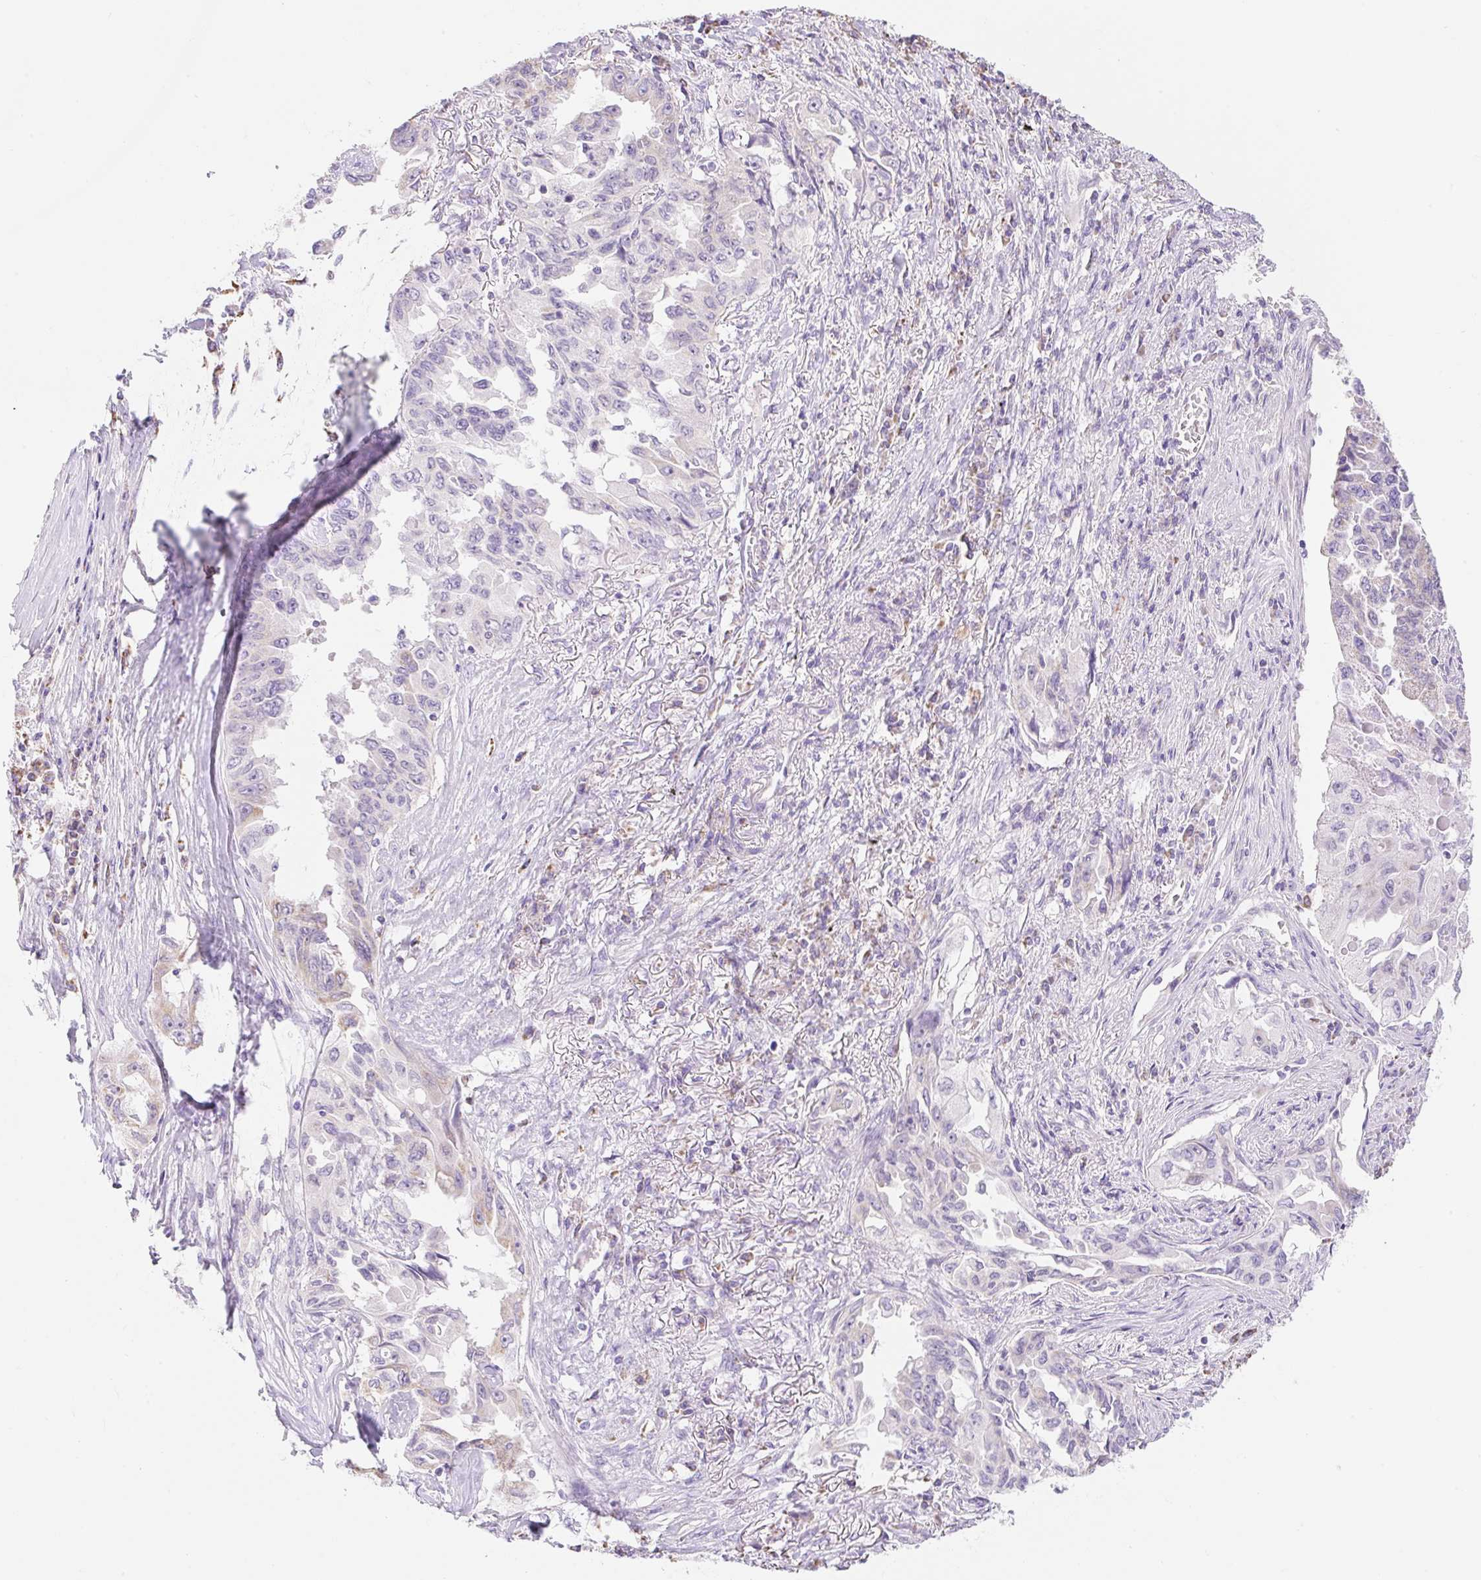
{"staining": {"intensity": "negative", "quantity": "none", "location": "none"}, "tissue": "lung cancer", "cell_type": "Tumor cells", "image_type": "cancer", "snomed": [{"axis": "morphology", "description": "Adenocarcinoma, NOS"}, {"axis": "topography", "description": "Lung"}], "caption": "High magnification brightfield microscopy of lung cancer stained with DAB (3,3'-diaminobenzidine) (brown) and counterstained with hematoxylin (blue): tumor cells show no significant expression.", "gene": "DHX35", "patient": {"sex": "female", "age": 51}}